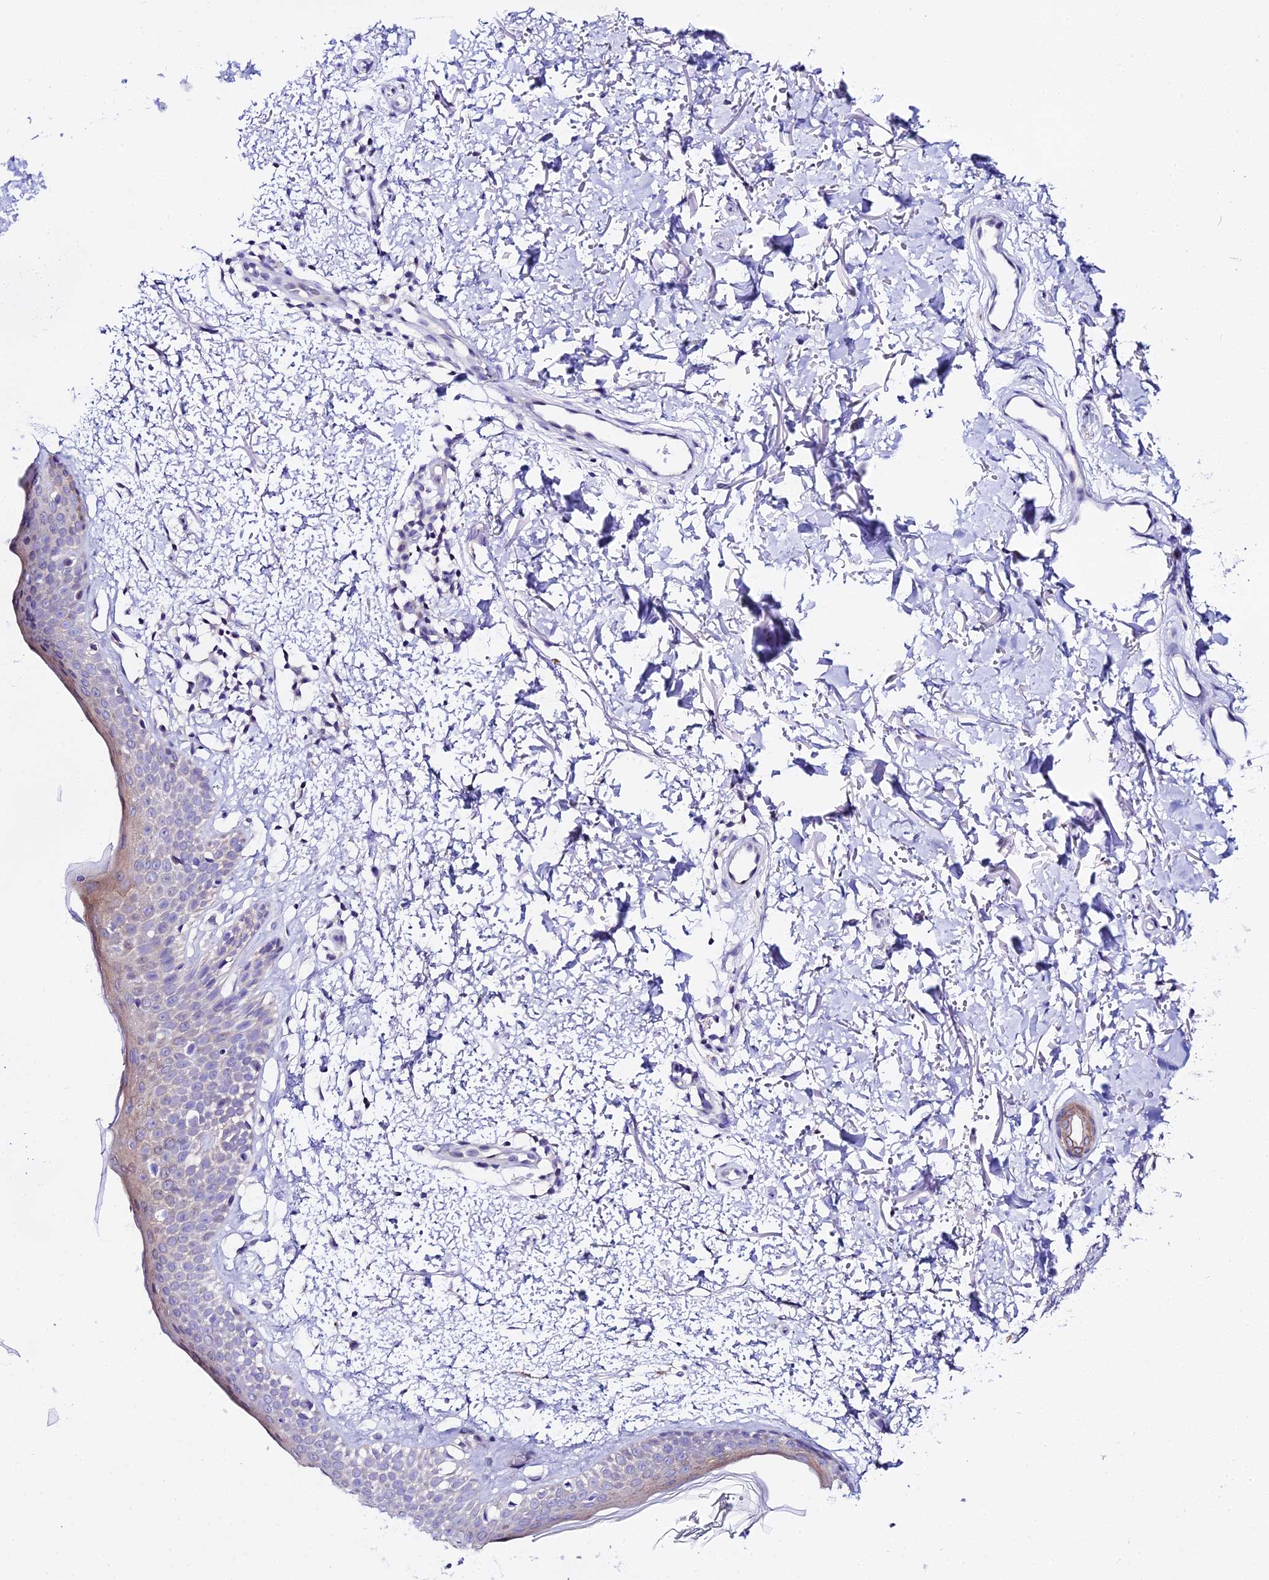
{"staining": {"intensity": "negative", "quantity": "none", "location": "none"}, "tissue": "skin", "cell_type": "Fibroblasts", "image_type": "normal", "snomed": [{"axis": "morphology", "description": "Normal tissue, NOS"}, {"axis": "topography", "description": "Skin"}], "caption": "An immunohistochemistry (IHC) histopathology image of benign skin is shown. There is no staining in fibroblasts of skin. The staining was performed using DAB to visualize the protein expression in brown, while the nuclei were stained in blue with hematoxylin (Magnification: 20x).", "gene": "ATG16L2", "patient": {"sex": "male", "age": 66}}